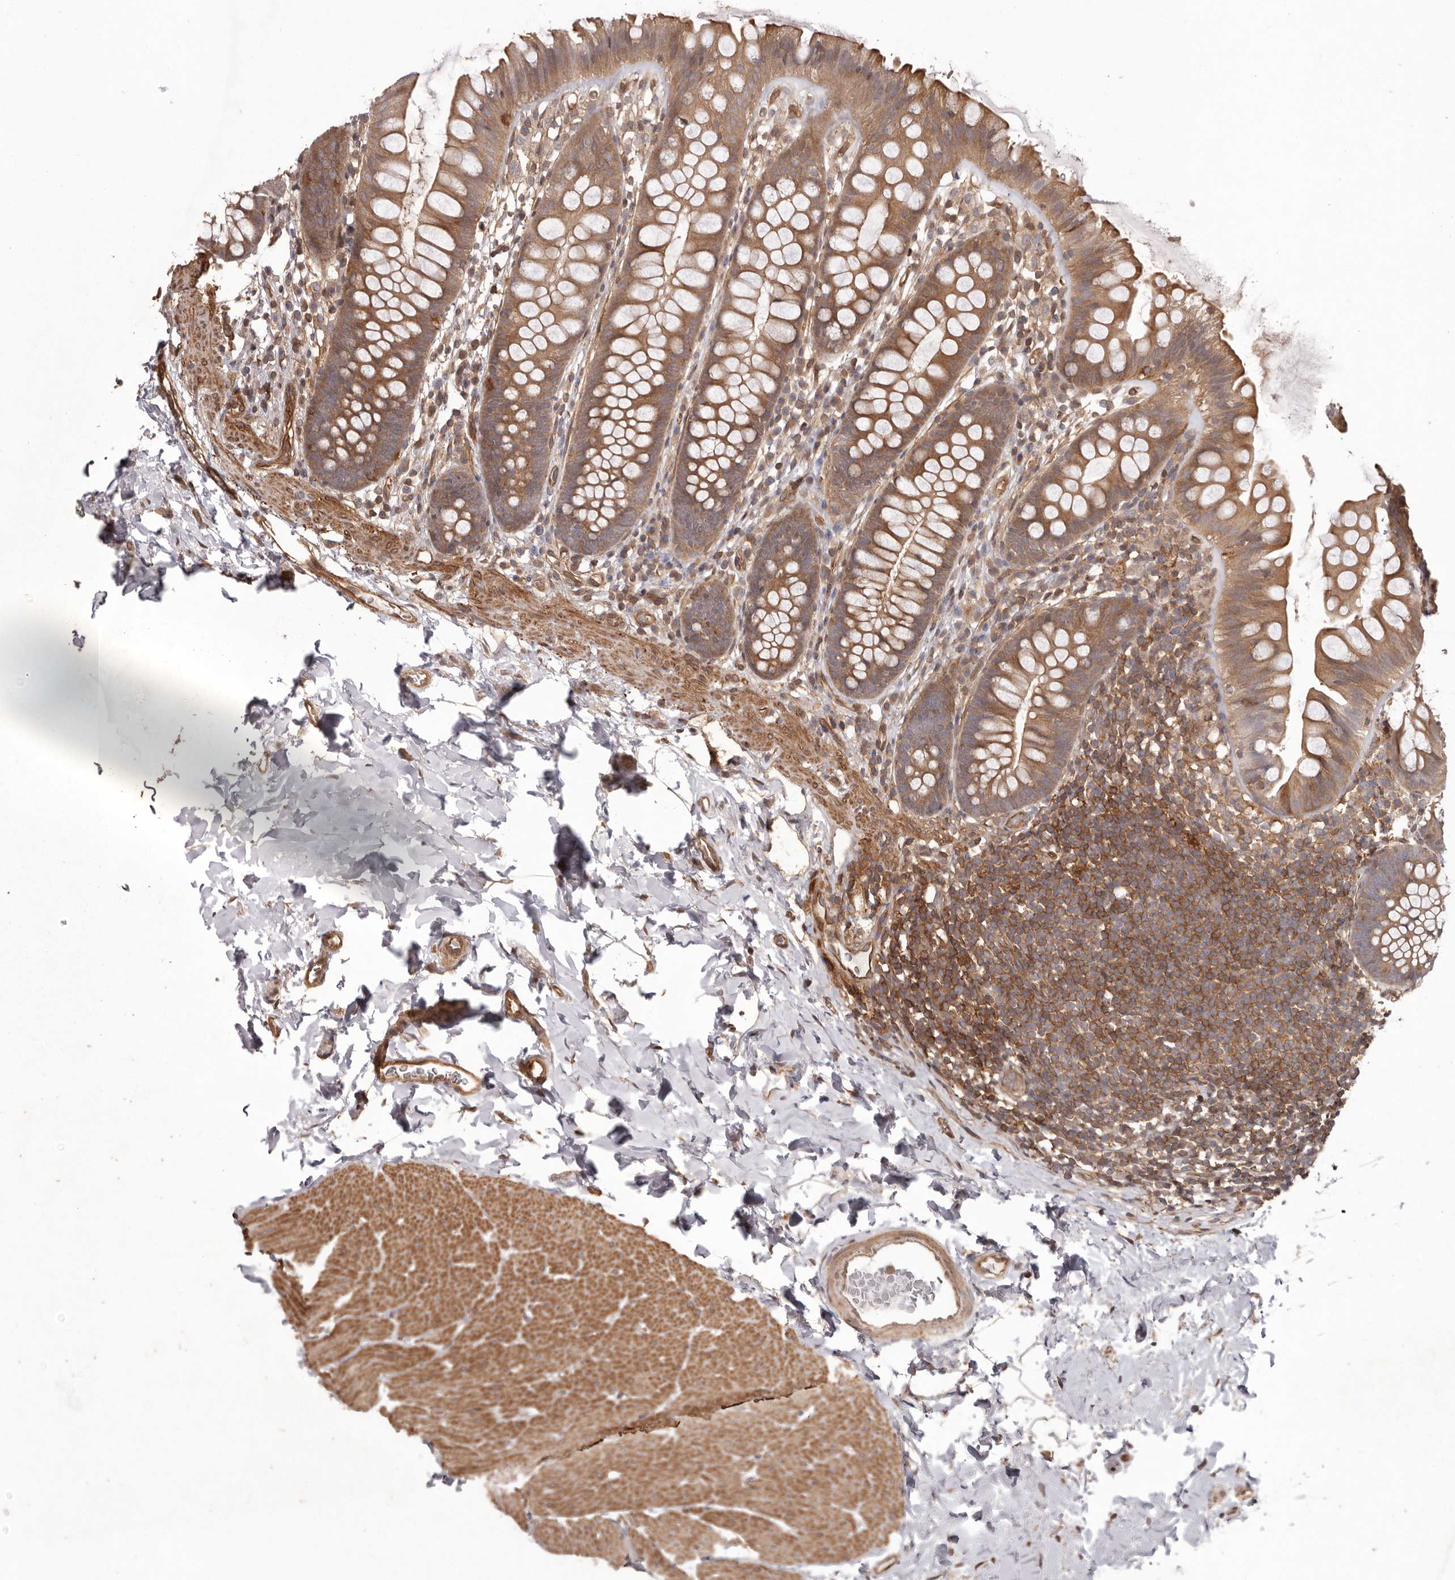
{"staining": {"intensity": "moderate", "quantity": ">75%", "location": "cytoplasmic/membranous"}, "tissue": "colon", "cell_type": "Endothelial cells", "image_type": "normal", "snomed": [{"axis": "morphology", "description": "Normal tissue, NOS"}, {"axis": "topography", "description": "Colon"}], "caption": "Moderate cytoplasmic/membranous positivity for a protein is seen in approximately >75% of endothelial cells of normal colon using immunohistochemistry.", "gene": "NFKBIA", "patient": {"sex": "female", "age": 62}}